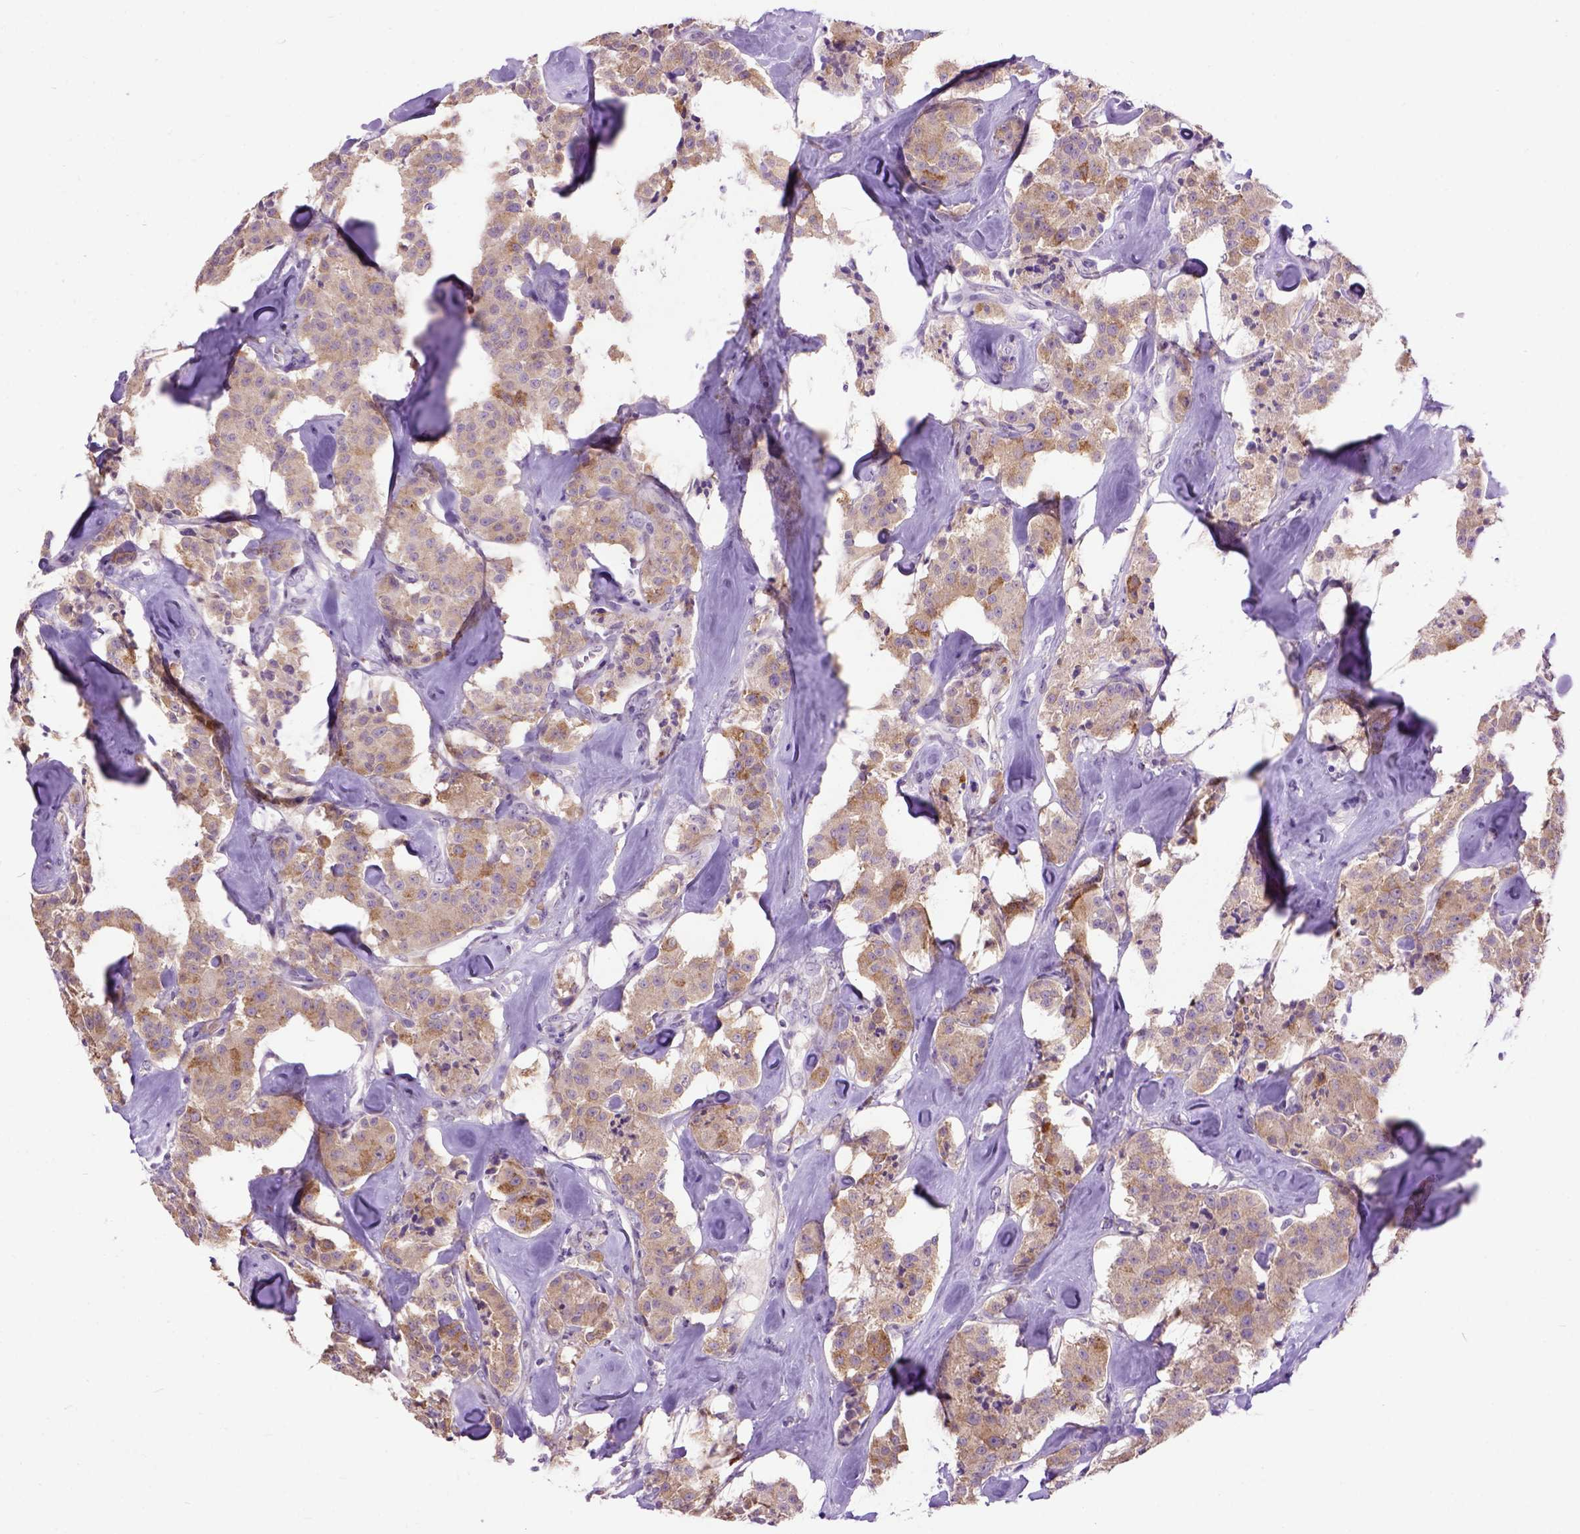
{"staining": {"intensity": "moderate", "quantity": "<25%", "location": "cytoplasmic/membranous"}, "tissue": "carcinoid", "cell_type": "Tumor cells", "image_type": "cancer", "snomed": [{"axis": "morphology", "description": "Carcinoid, malignant, NOS"}, {"axis": "topography", "description": "Pancreas"}], "caption": "Approximately <25% of tumor cells in carcinoid display moderate cytoplasmic/membranous protein staining as visualized by brown immunohistochemical staining.", "gene": "MAPT", "patient": {"sex": "male", "age": 41}}